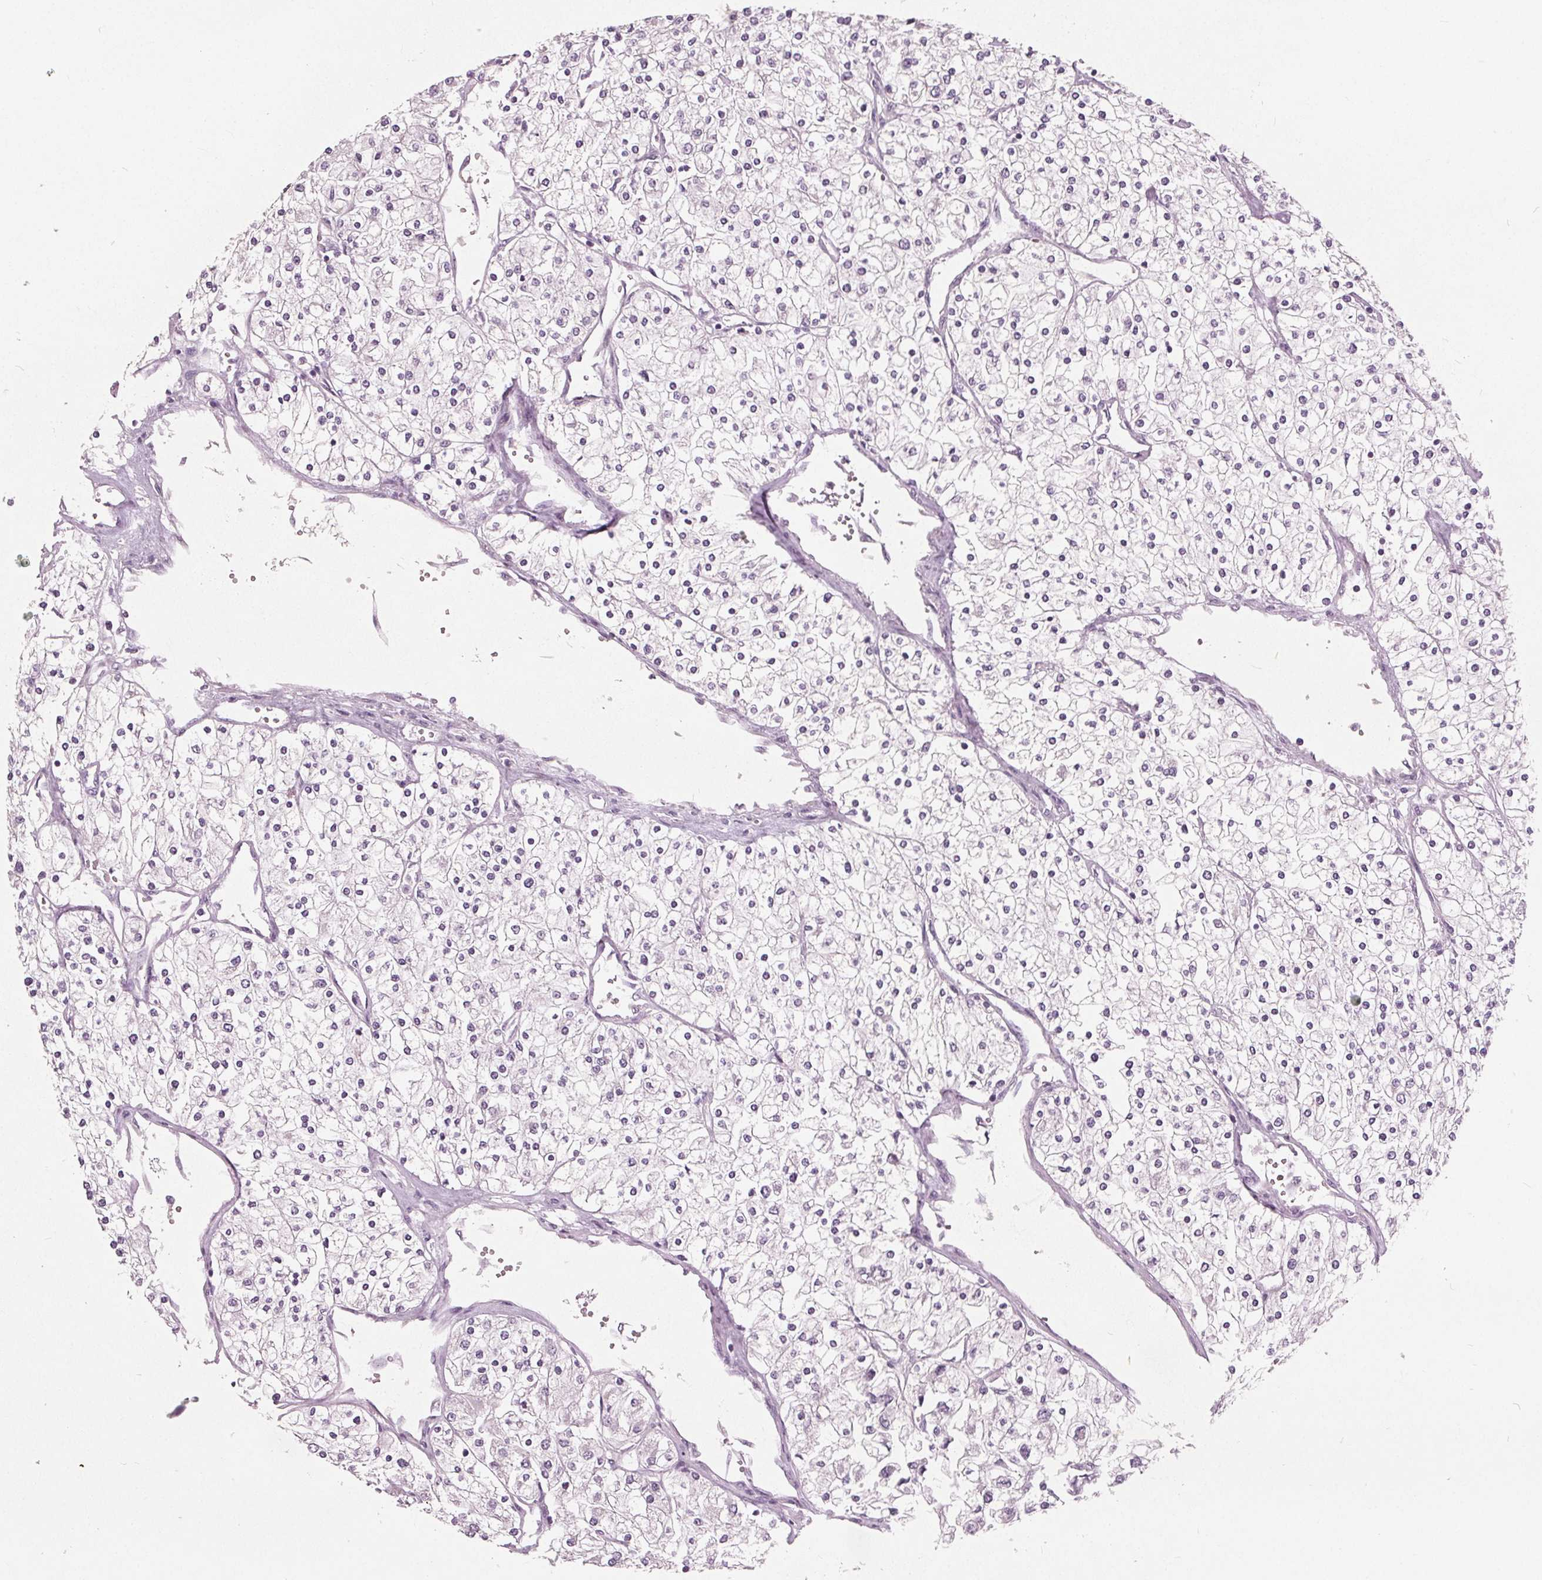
{"staining": {"intensity": "negative", "quantity": "none", "location": "none"}, "tissue": "renal cancer", "cell_type": "Tumor cells", "image_type": "cancer", "snomed": [{"axis": "morphology", "description": "Adenocarcinoma, NOS"}, {"axis": "topography", "description": "Kidney"}], "caption": "Protein analysis of renal cancer shows no significant expression in tumor cells.", "gene": "TKFC", "patient": {"sex": "male", "age": 80}}